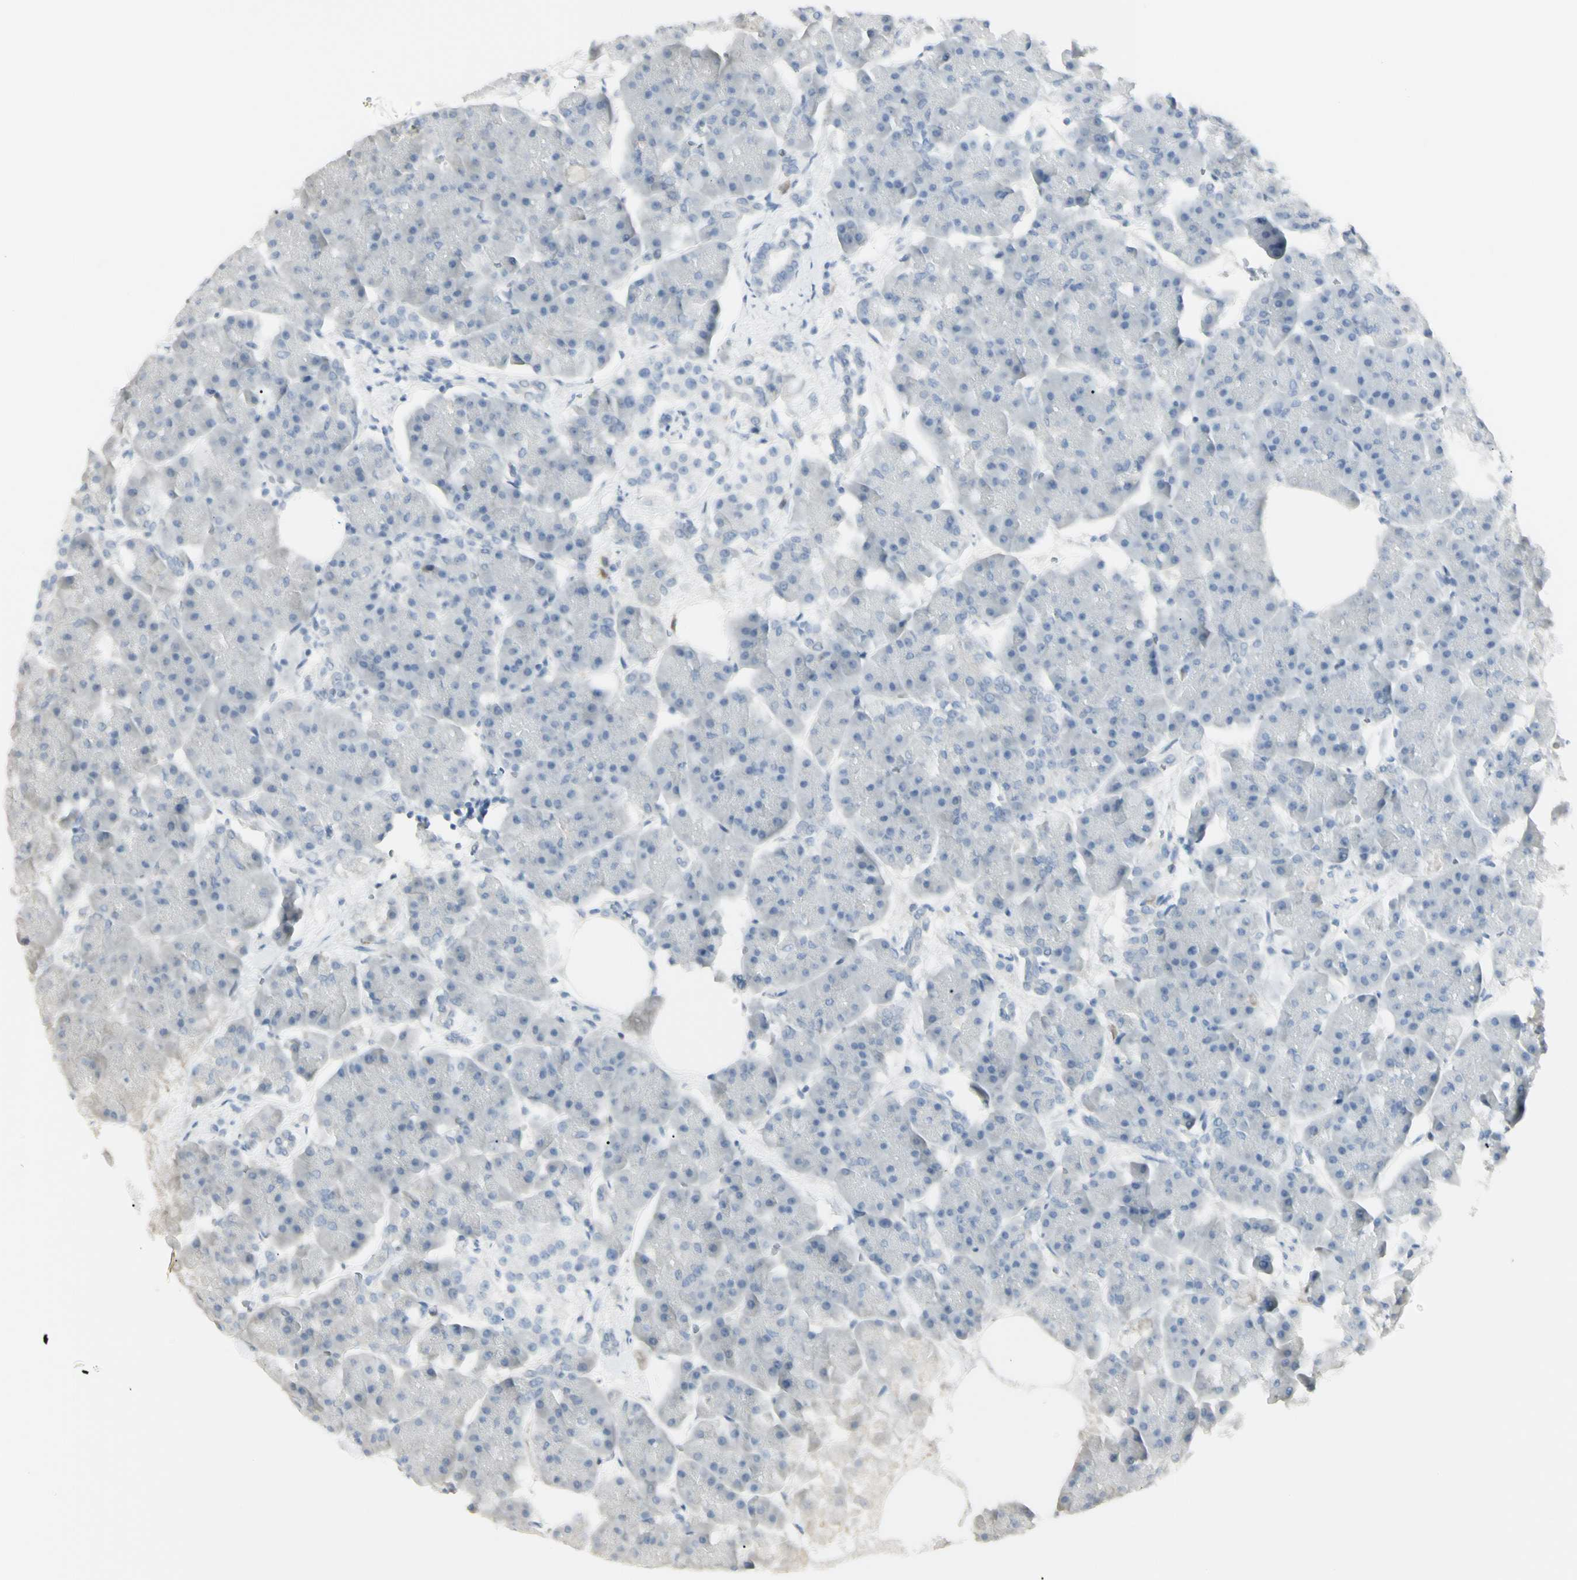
{"staining": {"intensity": "negative", "quantity": "none", "location": "none"}, "tissue": "pancreas", "cell_type": "Exocrine glandular cells", "image_type": "normal", "snomed": [{"axis": "morphology", "description": "Normal tissue, NOS"}, {"axis": "topography", "description": "Pancreas"}], "caption": "This is an IHC histopathology image of unremarkable human pancreas. There is no positivity in exocrine glandular cells.", "gene": "PIP", "patient": {"sex": "female", "age": 70}}